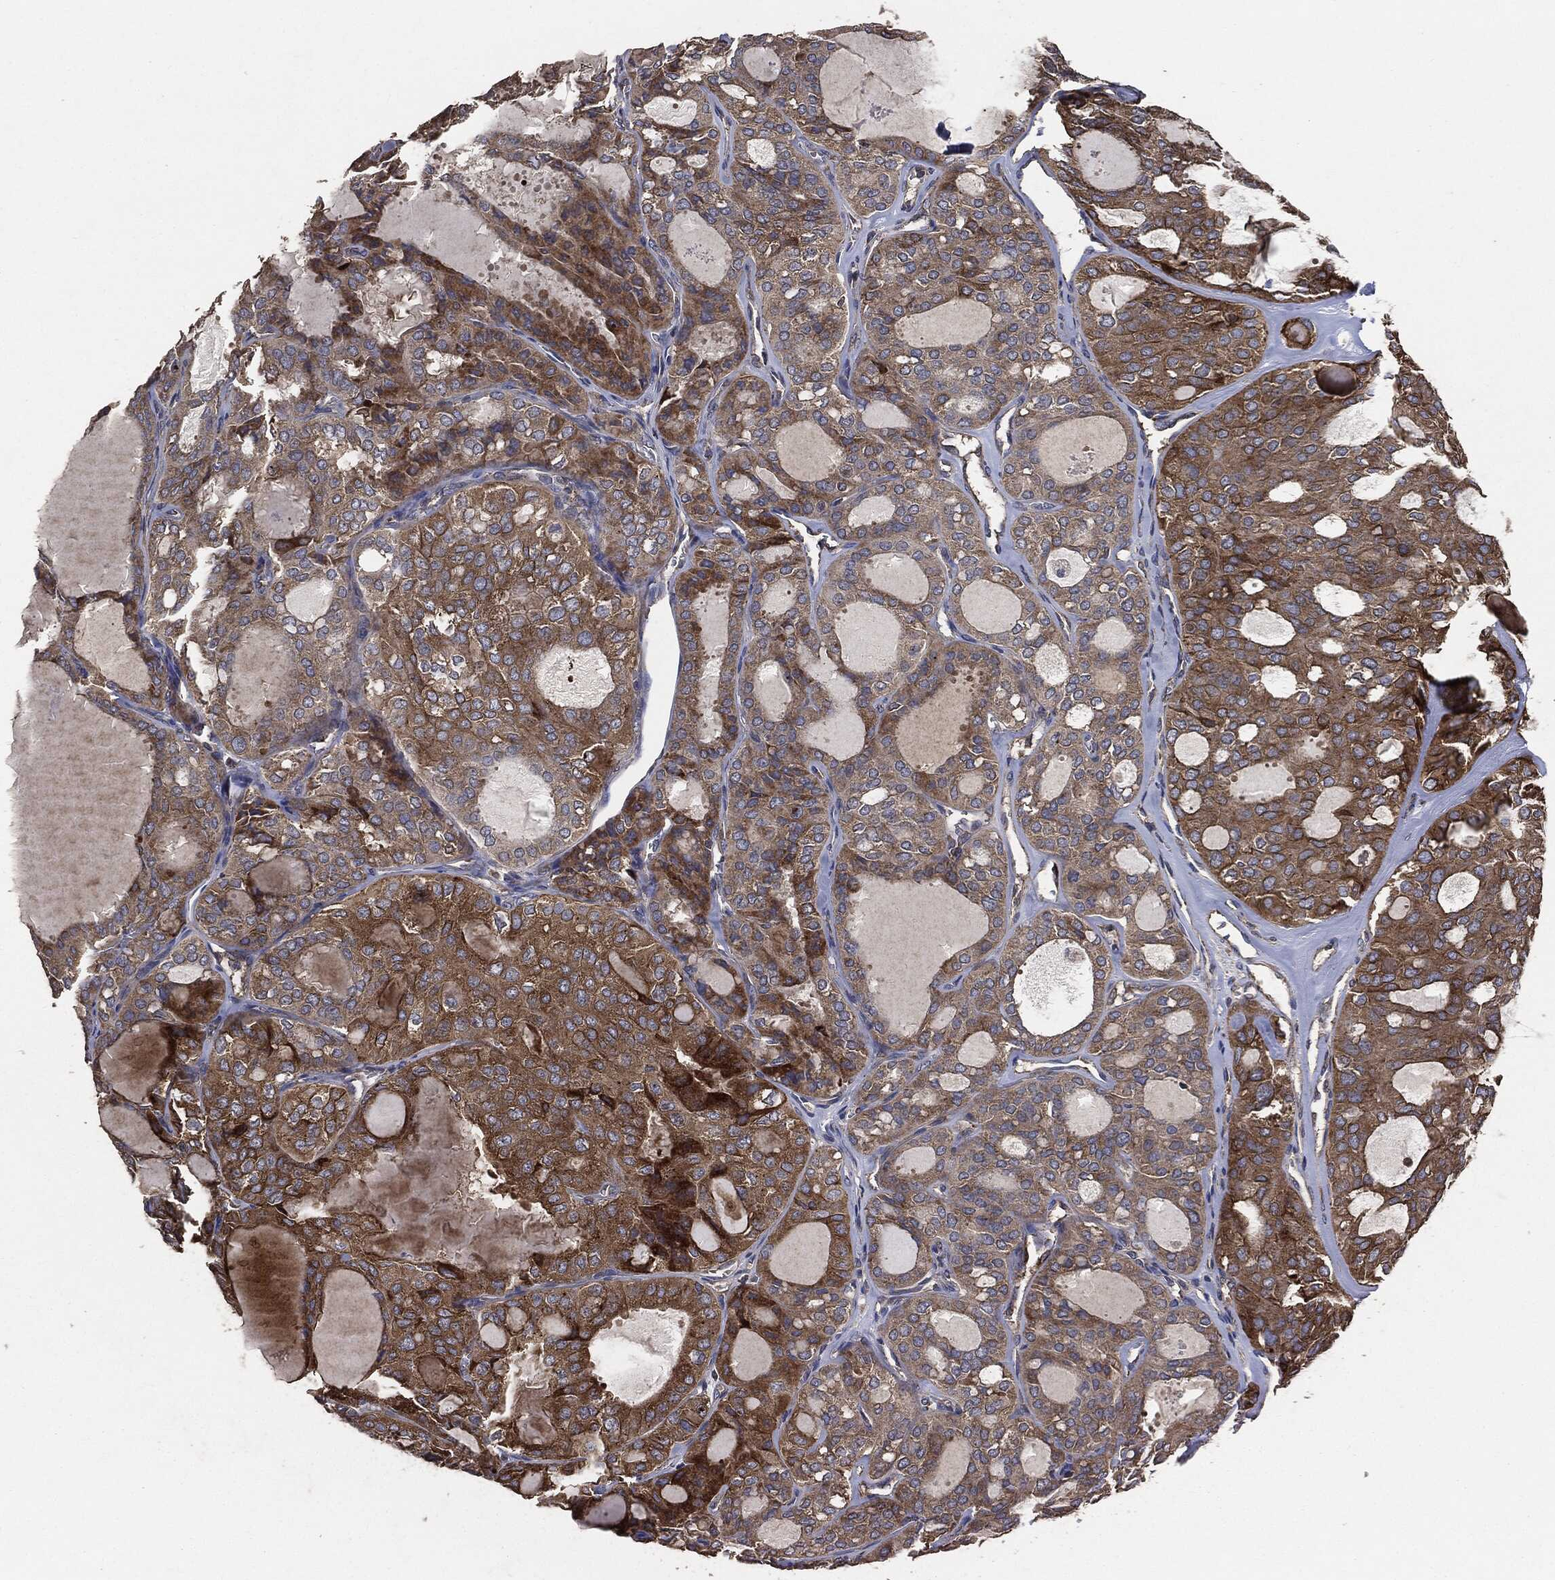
{"staining": {"intensity": "strong", "quantity": "25%-75%", "location": "cytoplasmic/membranous"}, "tissue": "thyroid cancer", "cell_type": "Tumor cells", "image_type": "cancer", "snomed": [{"axis": "morphology", "description": "Follicular adenoma carcinoma, NOS"}, {"axis": "topography", "description": "Thyroid gland"}], "caption": "Tumor cells exhibit strong cytoplasmic/membranous positivity in approximately 25%-75% of cells in thyroid cancer.", "gene": "STK3", "patient": {"sex": "male", "age": 75}}